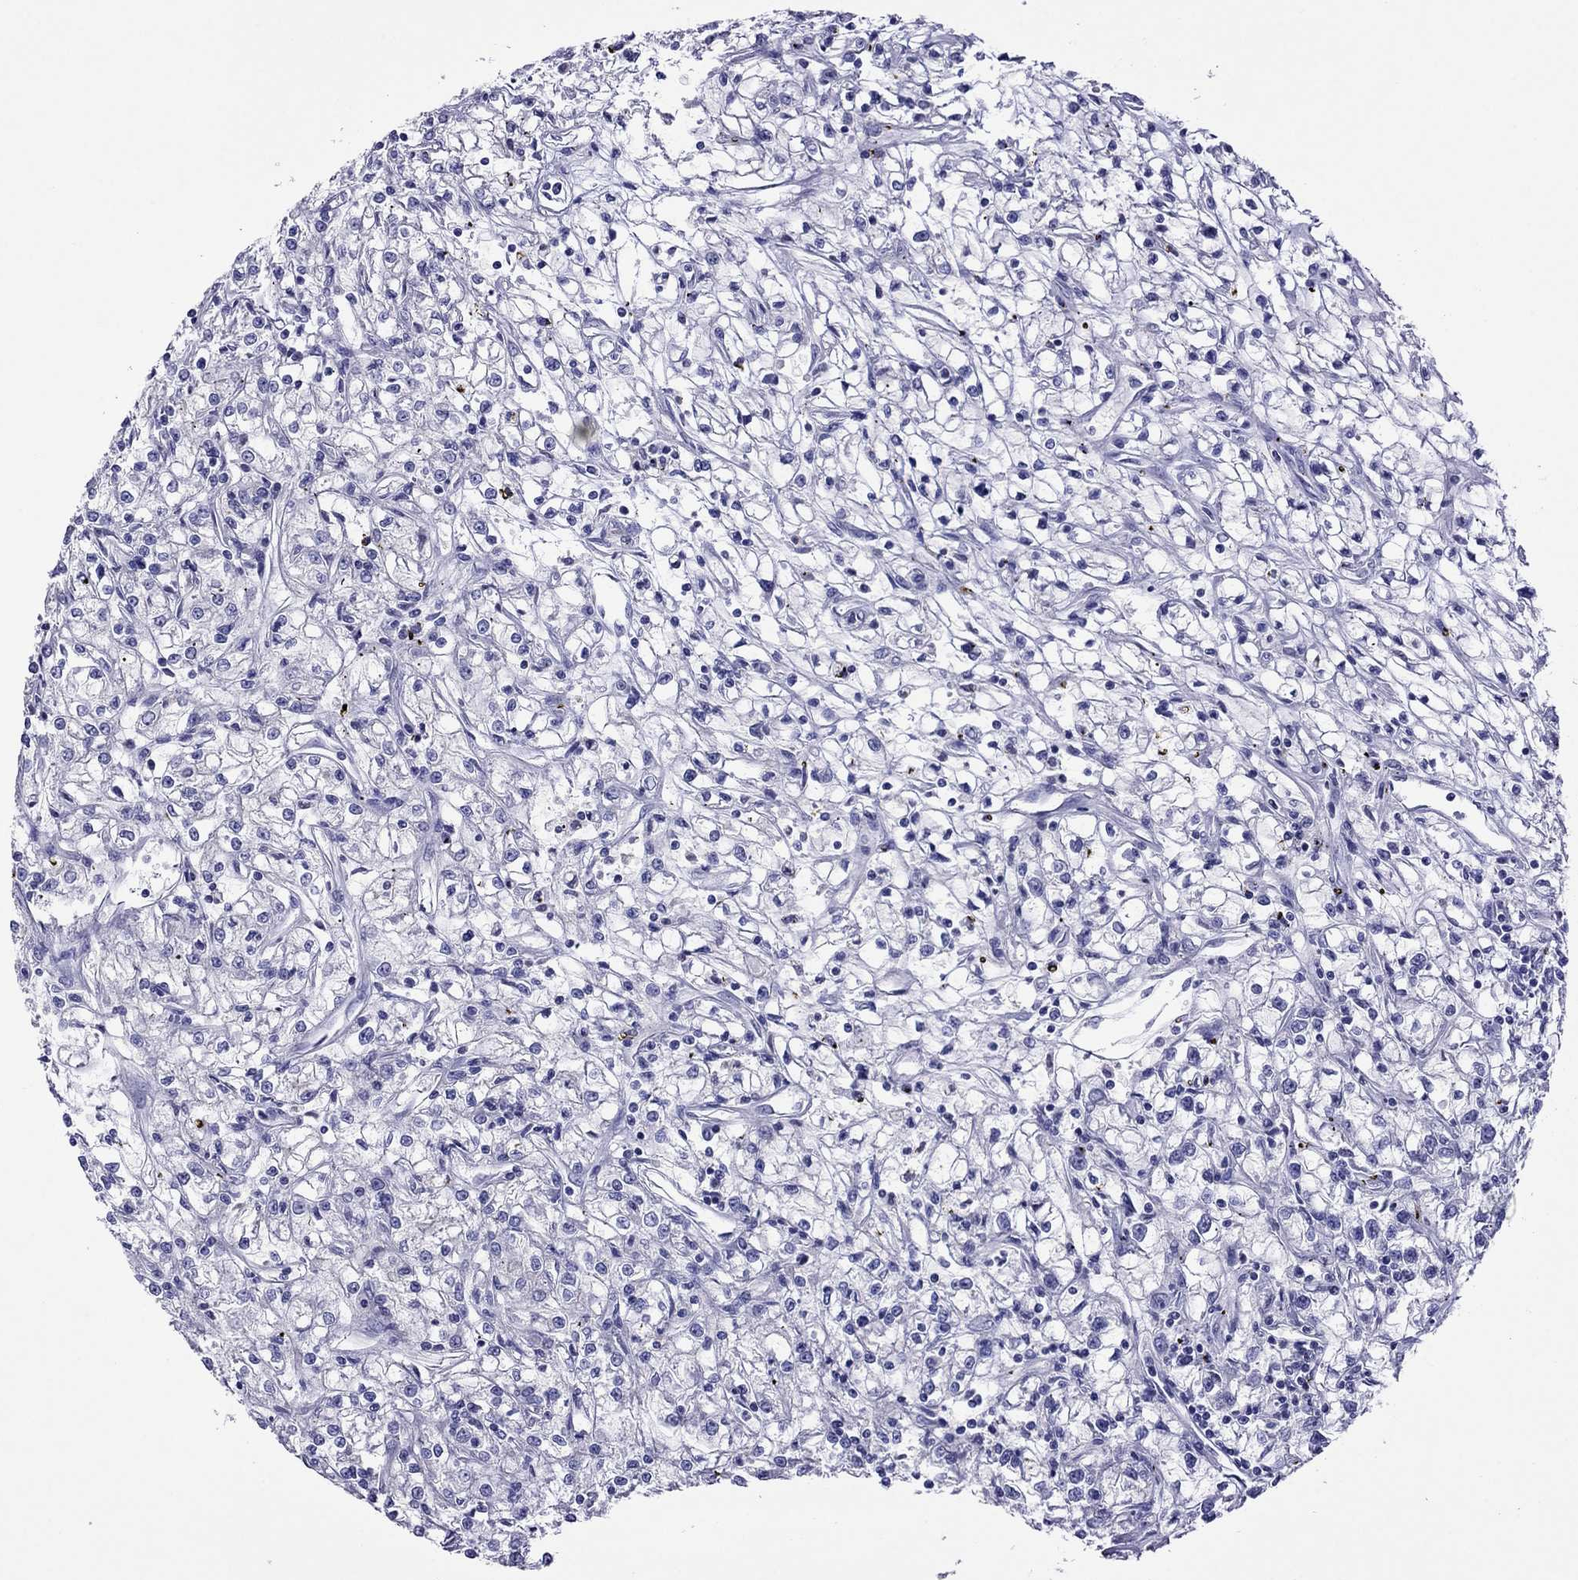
{"staining": {"intensity": "negative", "quantity": "none", "location": "none"}, "tissue": "renal cancer", "cell_type": "Tumor cells", "image_type": "cancer", "snomed": [{"axis": "morphology", "description": "Adenocarcinoma, NOS"}, {"axis": "topography", "description": "Kidney"}], "caption": "Renal cancer (adenocarcinoma) was stained to show a protein in brown. There is no significant expression in tumor cells.", "gene": "MPZ", "patient": {"sex": "female", "age": 59}}